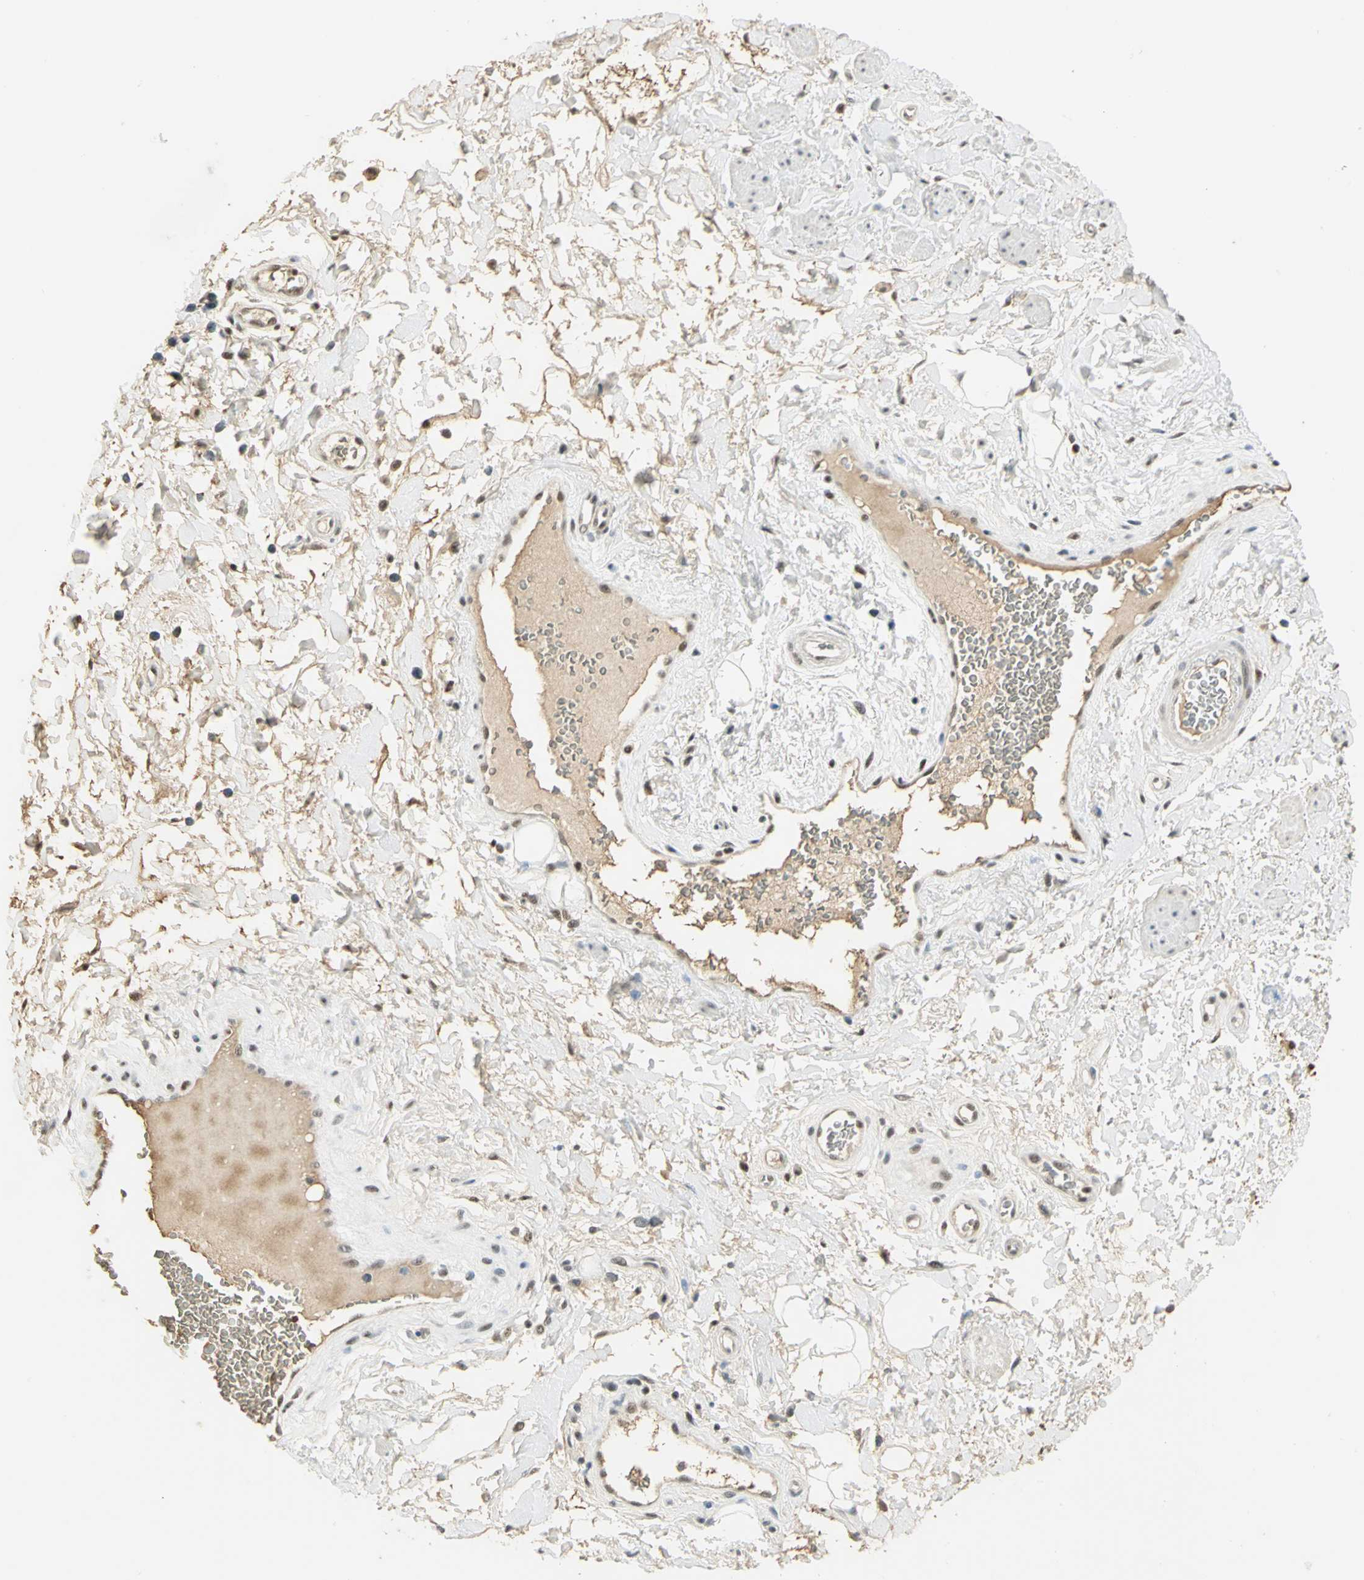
{"staining": {"intensity": "negative", "quantity": "none", "location": "none"}, "tissue": "adipose tissue", "cell_type": "Adipocytes", "image_type": "normal", "snomed": [{"axis": "morphology", "description": "Normal tissue, NOS"}, {"axis": "topography", "description": "Soft tissue"}, {"axis": "topography", "description": "Peripheral nerve tissue"}], "caption": "Micrograph shows no significant protein expression in adipocytes of unremarkable adipose tissue.", "gene": "CCNT1", "patient": {"sex": "female", "age": 71}}